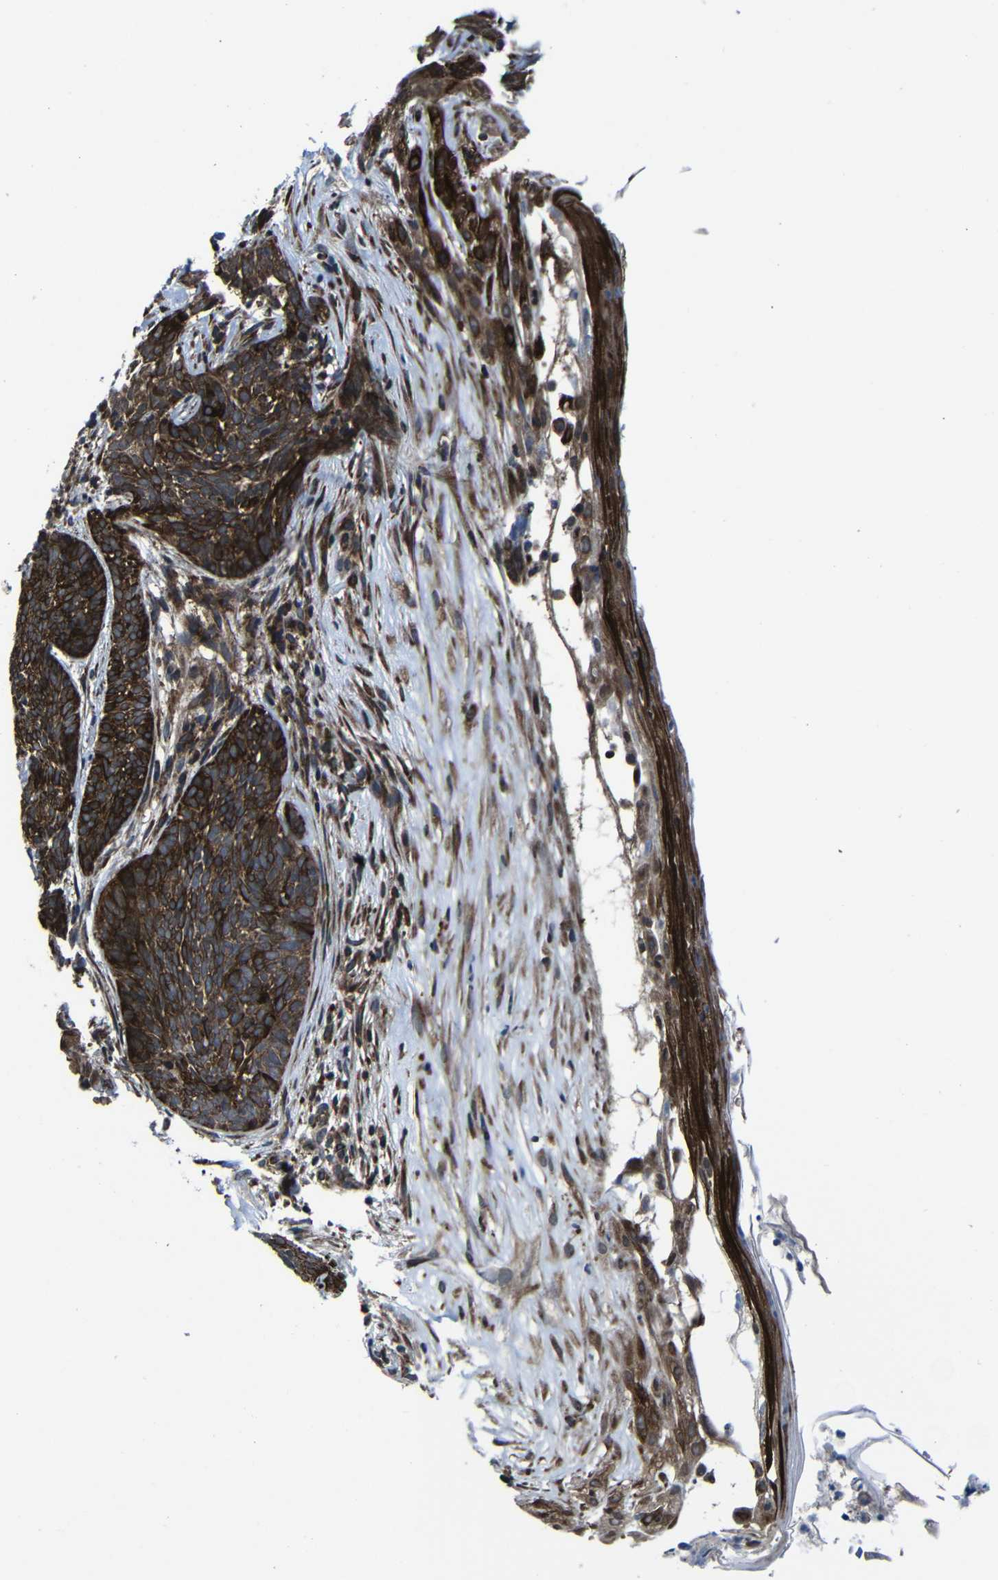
{"staining": {"intensity": "strong", "quantity": ">75%", "location": "cytoplasmic/membranous"}, "tissue": "skin cancer", "cell_type": "Tumor cells", "image_type": "cancer", "snomed": [{"axis": "morphology", "description": "Basal cell carcinoma"}, {"axis": "topography", "description": "Skin"}], "caption": "A micrograph of human basal cell carcinoma (skin) stained for a protein reveals strong cytoplasmic/membranous brown staining in tumor cells.", "gene": "KIAA0513", "patient": {"sex": "female", "age": 70}}